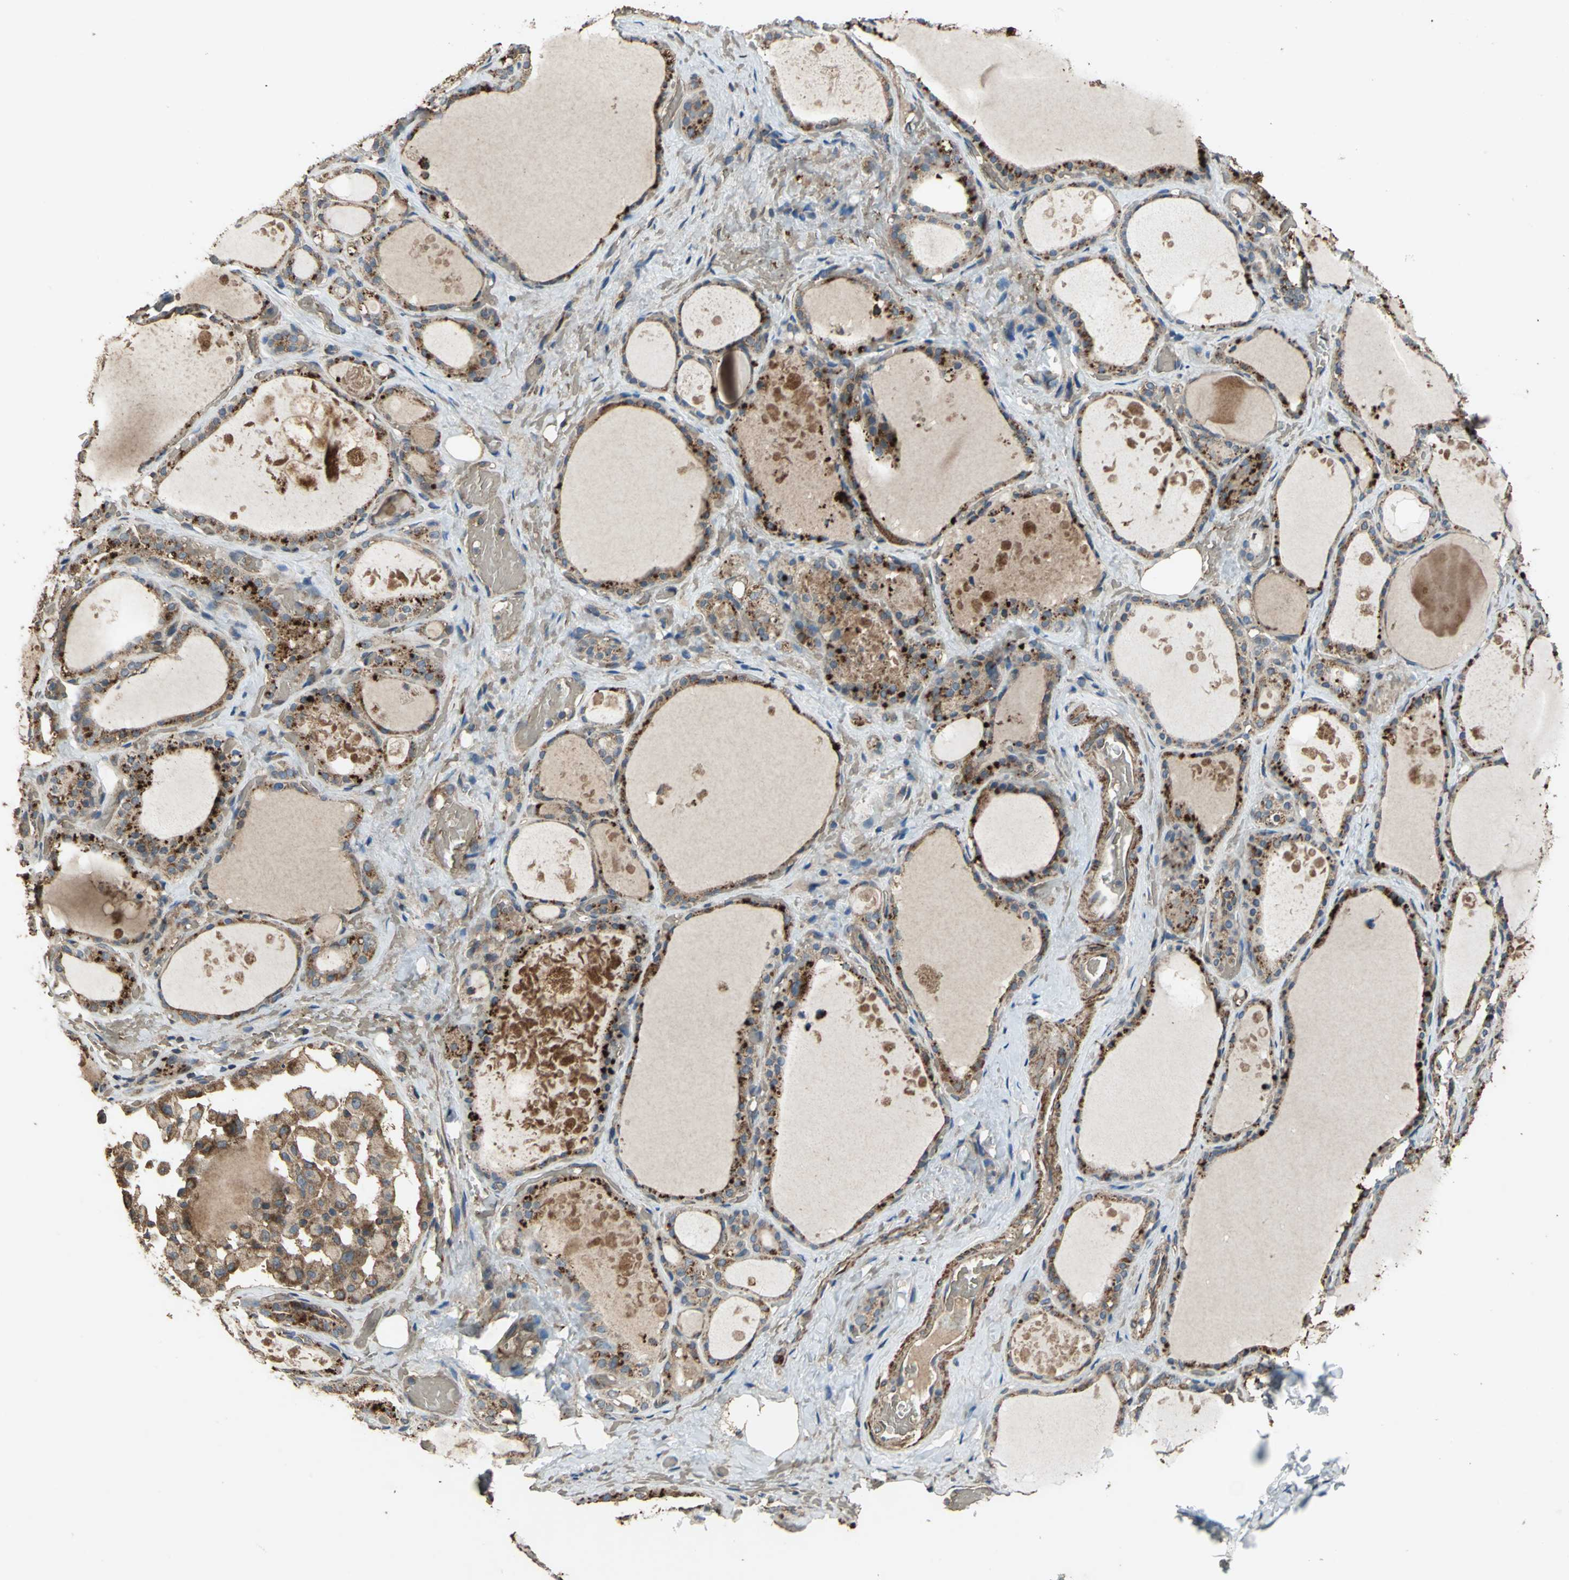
{"staining": {"intensity": "strong", "quantity": "25%-75%", "location": "cytoplasmic/membranous"}, "tissue": "thyroid gland", "cell_type": "Glandular cells", "image_type": "normal", "snomed": [{"axis": "morphology", "description": "Normal tissue, NOS"}, {"axis": "topography", "description": "Thyroid gland"}], "caption": "Immunohistochemical staining of benign human thyroid gland exhibits 25%-75% levels of strong cytoplasmic/membranous protein expression in approximately 25%-75% of glandular cells.", "gene": "POLRMT", "patient": {"sex": "male", "age": 61}}